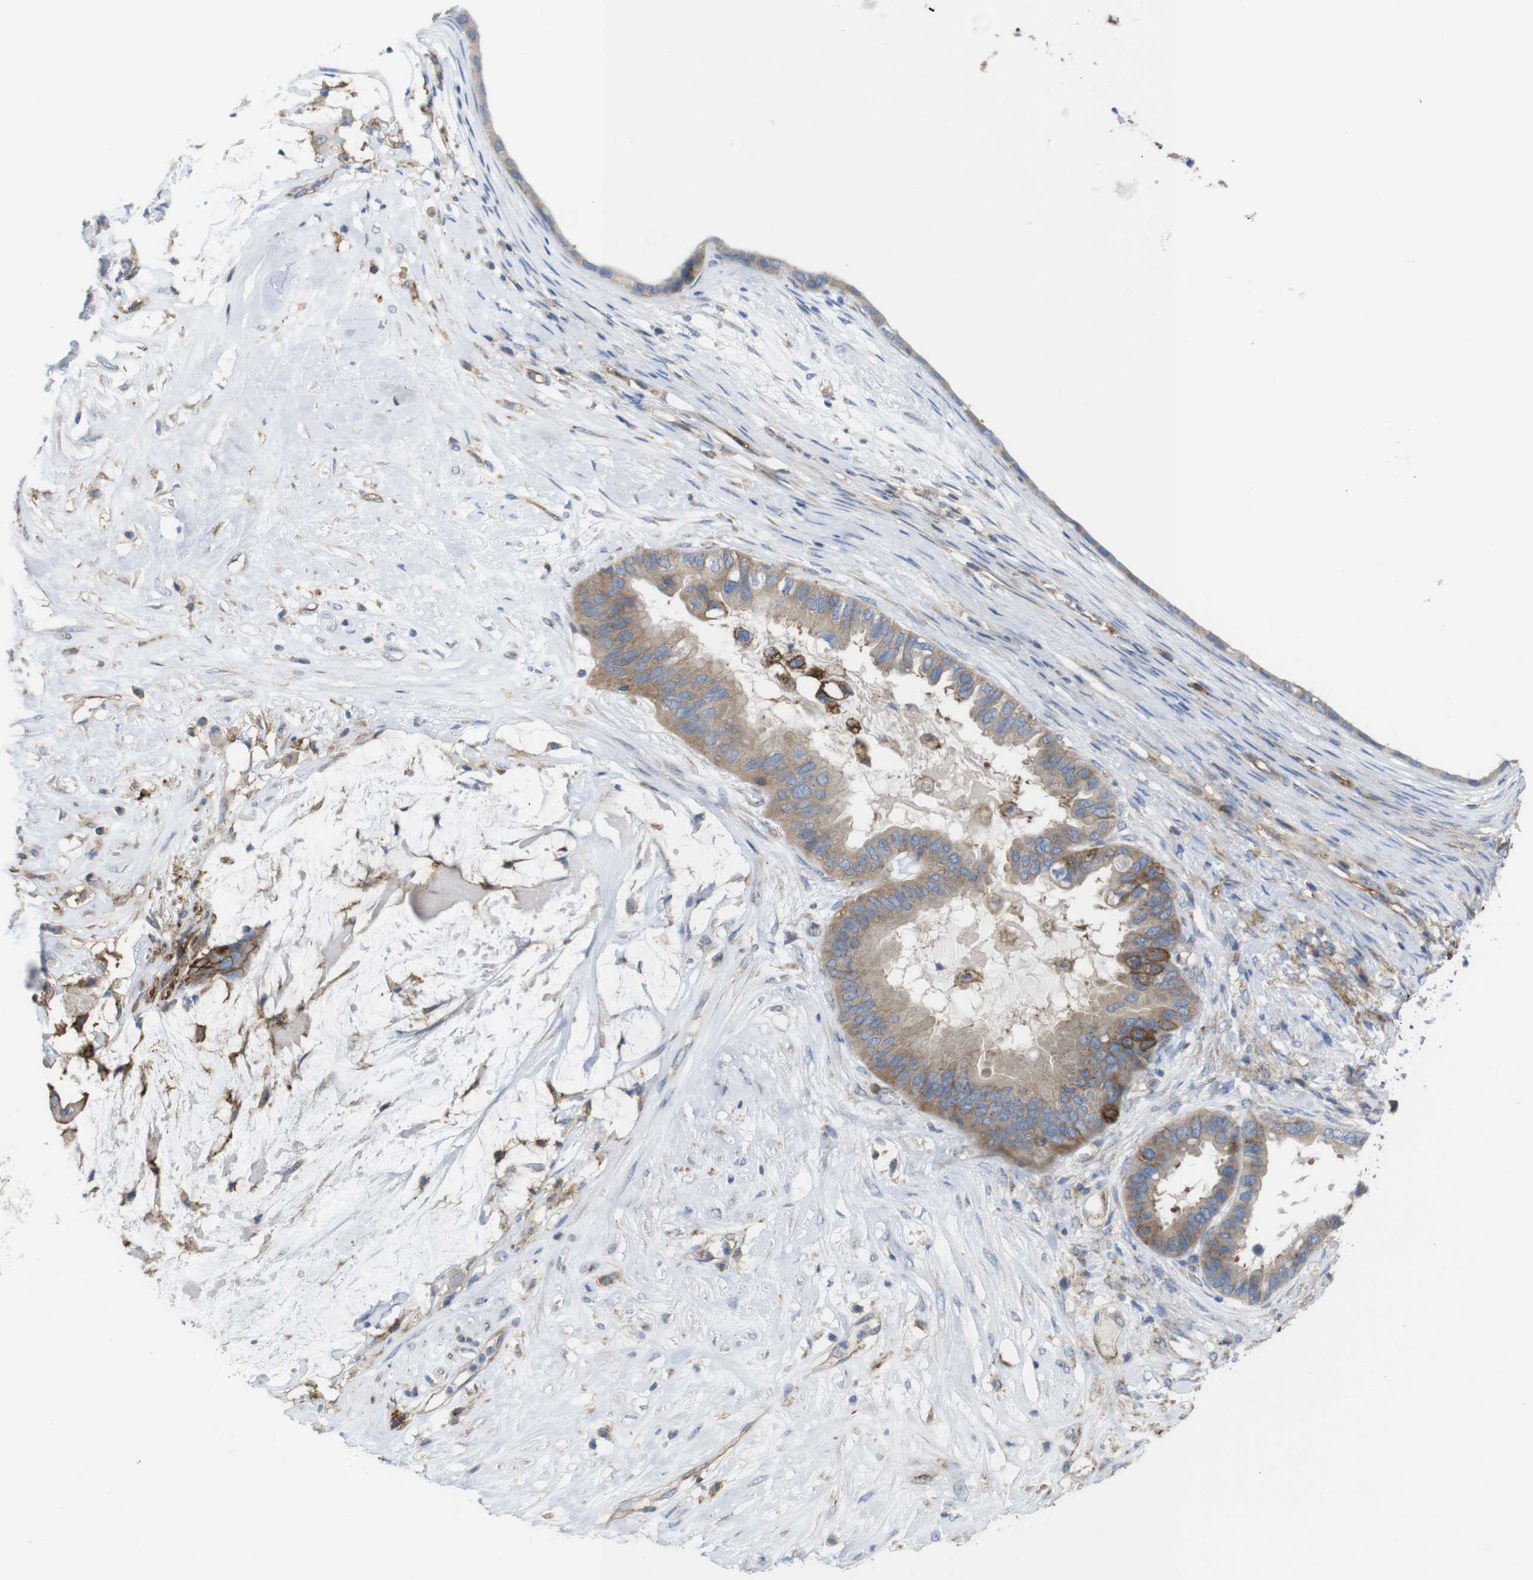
{"staining": {"intensity": "weak", "quantity": ">75%", "location": "cytoplasmic/membranous"}, "tissue": "ovarian cancer", "cell_type": "Tumor cells", "image_type": "cancer", "snomed": [{"axis": "morphology", "description": "Cystadenocarcinoma, mucinous, NOS"}, {"axis": "topography", "description": "Ovary"}], "caption": "Ovarian cancer (mucinous cystadenocarcinoma) stained with DAB immunohistochemistry exhibits low levels of weak cytoplasmic/membranous expression in approximately >75% of tumor cells.", "gene": "CCR6", "patient": {"sex": "female", "age": 80}}